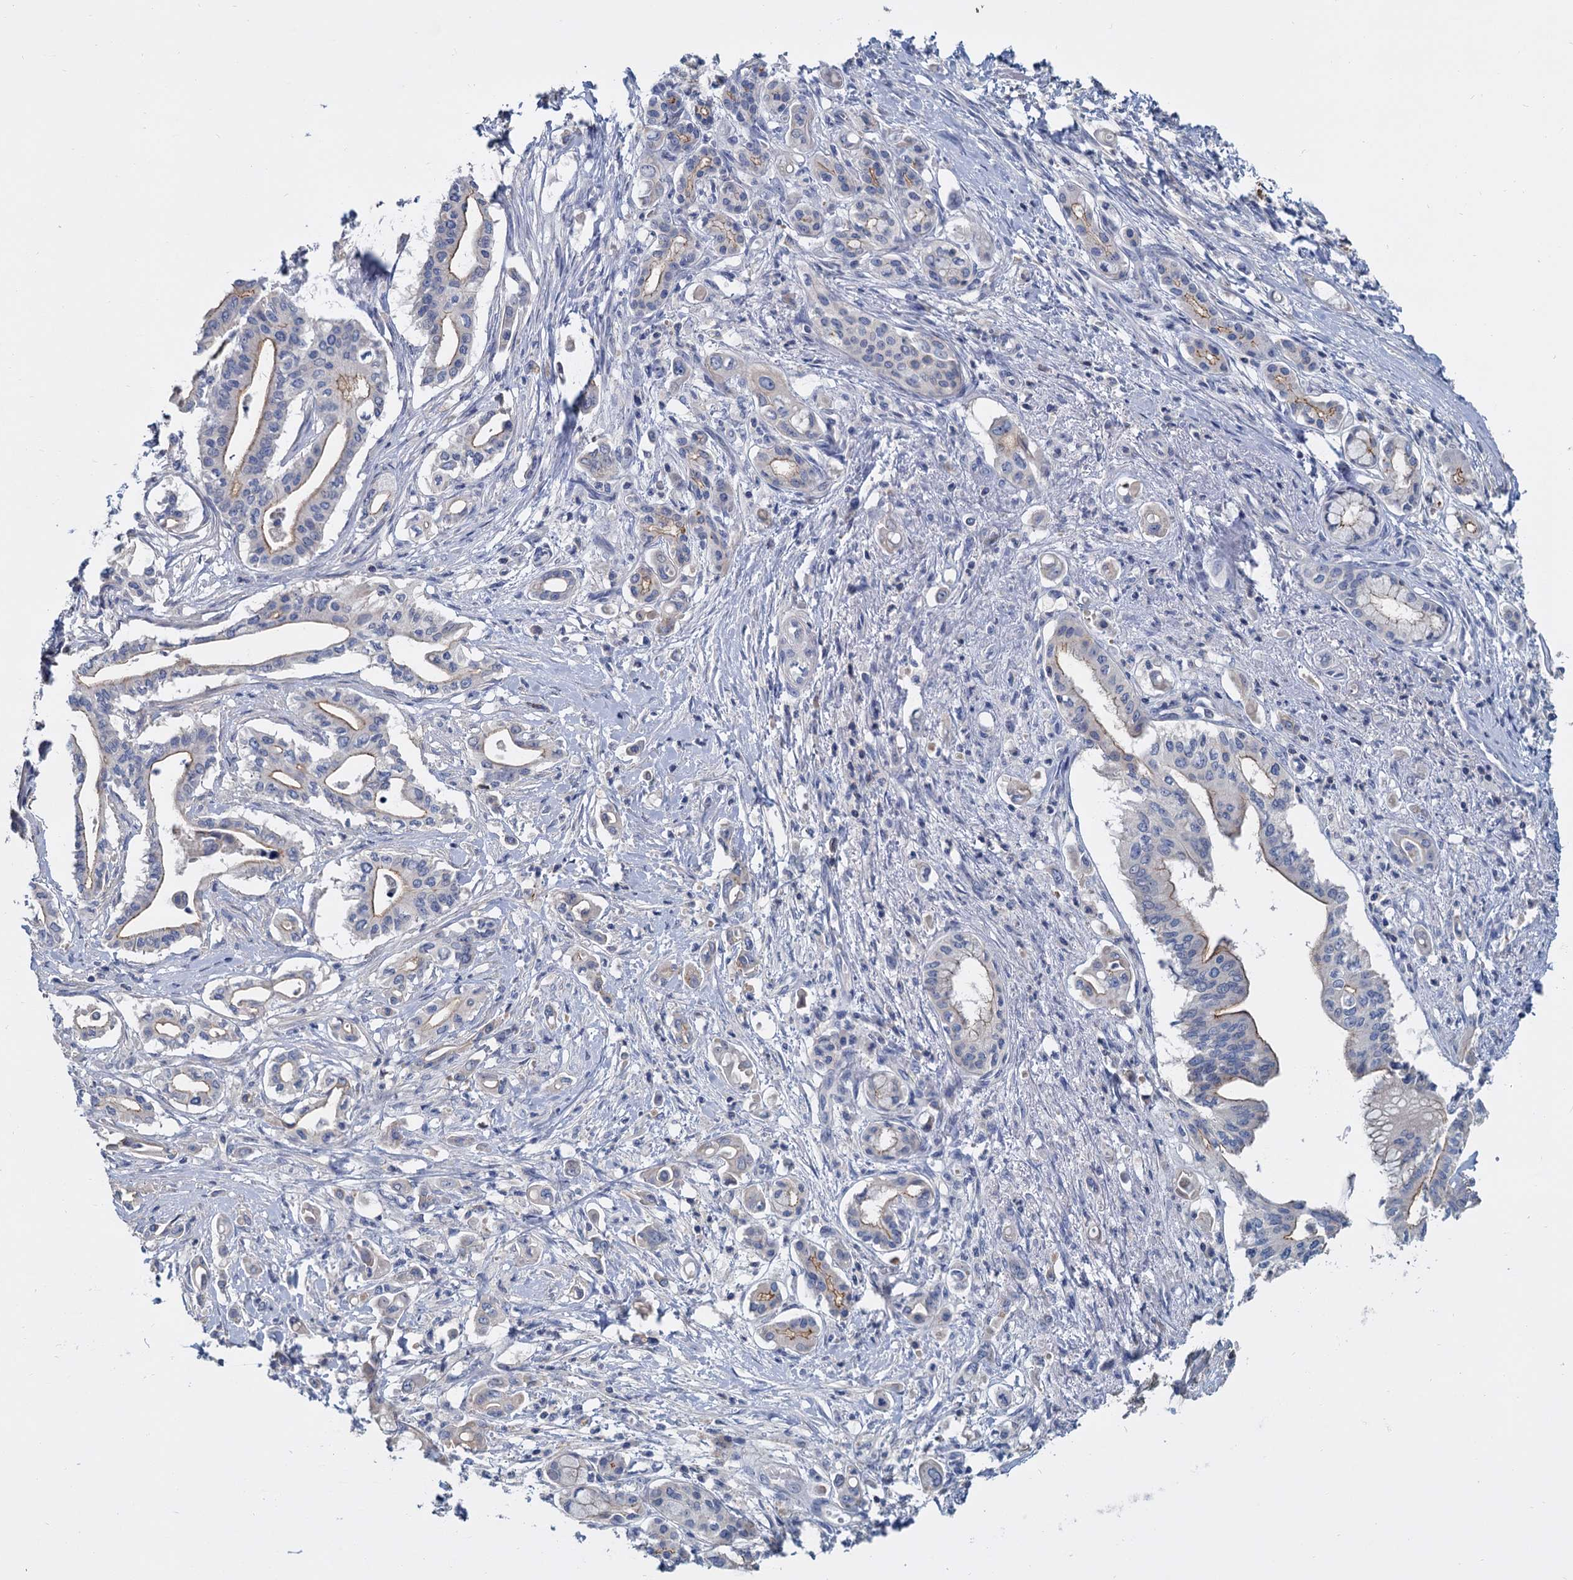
{"staining": {"intensity": "moderate", "quantity": "<25%", "location": "cytoplasmic/membranous"}, "tissue": "pancreatic cancer", "cell_type": "Tumor cells", "image_type": "cancer", "snomed": [{"axis": "morphology", "description": "Adenocarcinoma, NOS"}, {"axis": "topography", "description": "Pancreas"}], "caption": "Pancreatic adenocarcinoma stained for a protein (brown) demonstrates moderate cytoplasmic/membranous positive expression in about <25% of tumor cells.", "gene": "ACSM3", "patient": {"sex": "female", "age": 77}}